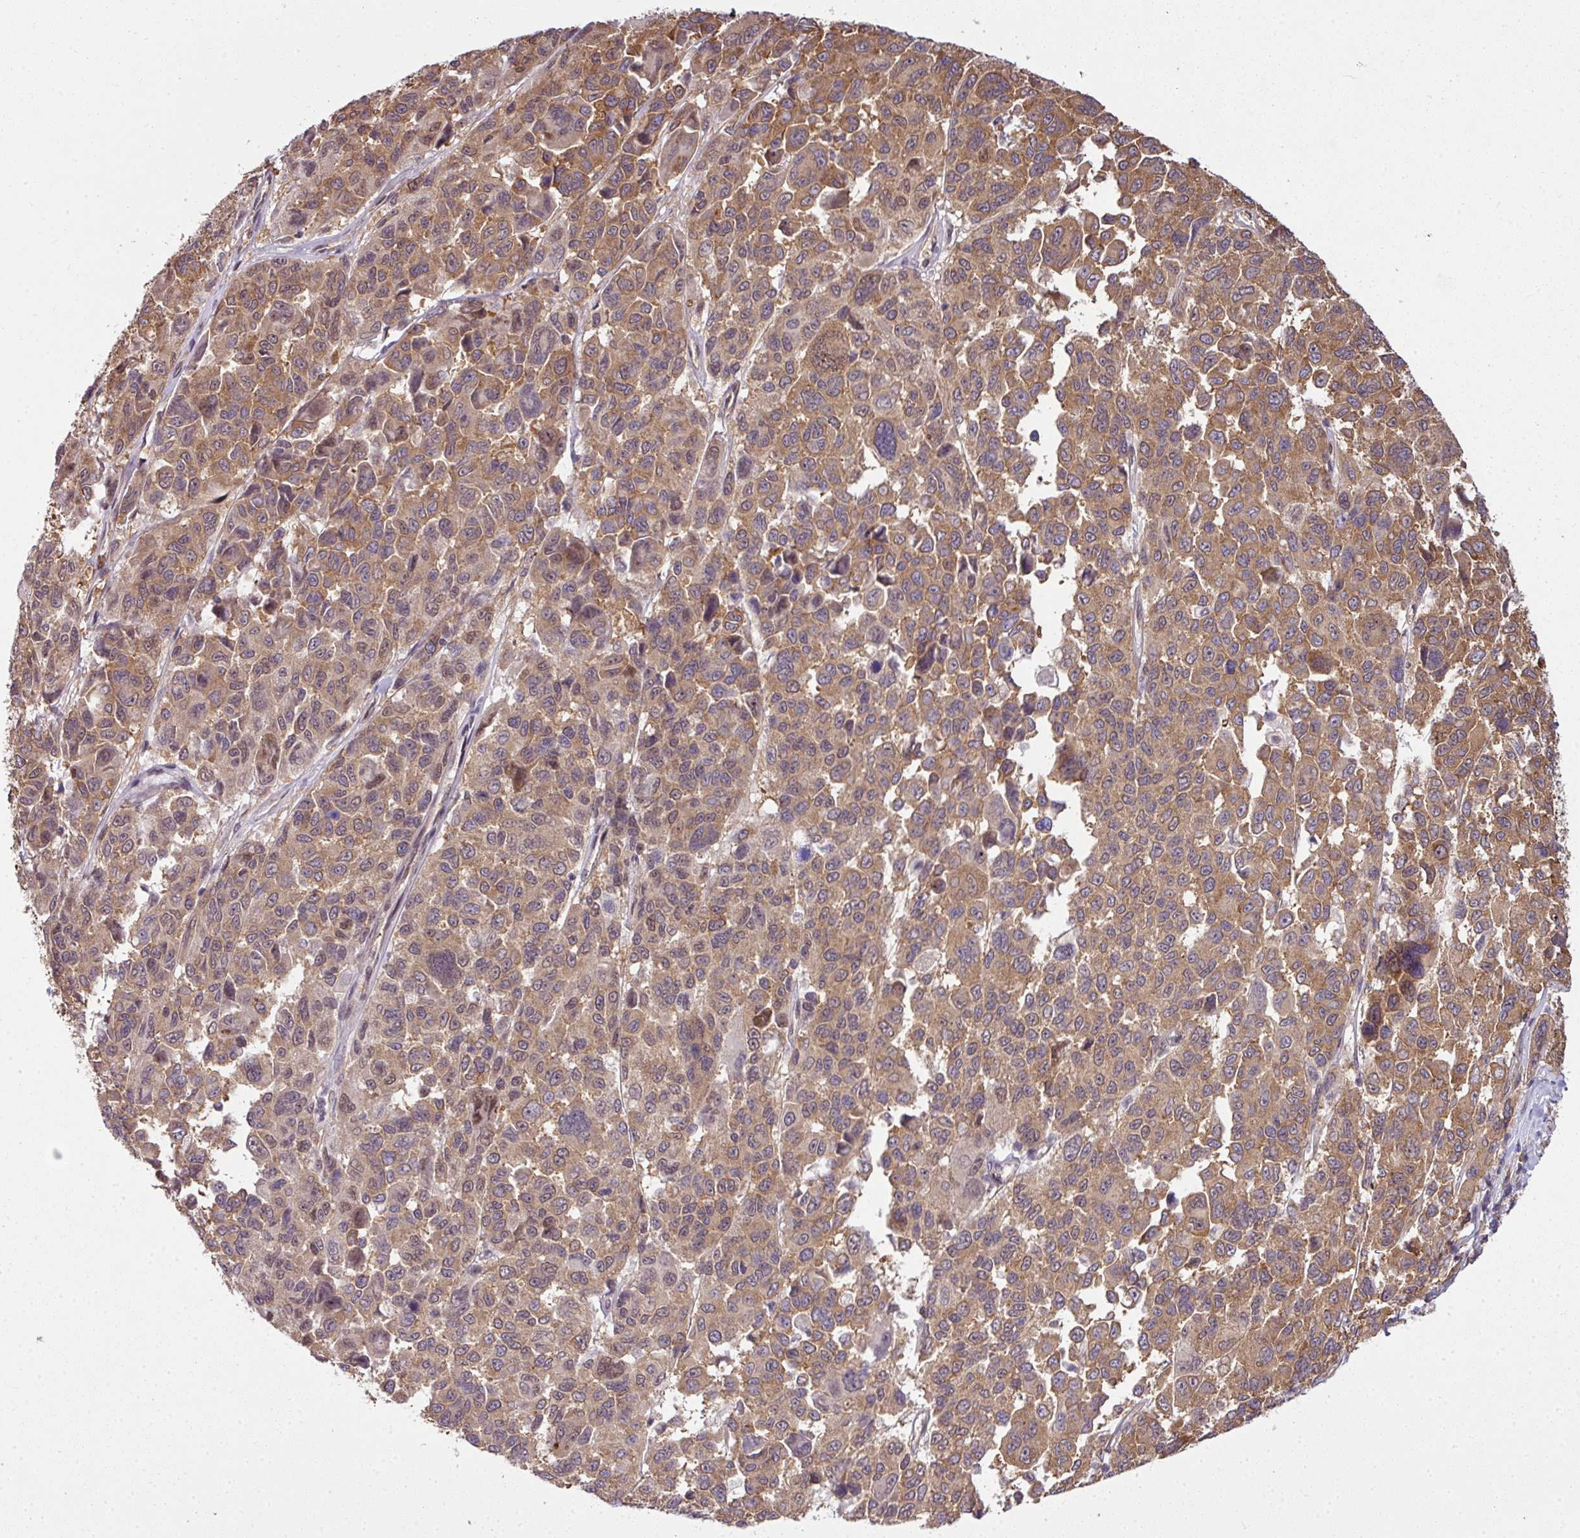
{"staining": {"intensity": "moderate", "quantity": ">75%", "location": "cytoplasmic/membranous"}, "tissue": "melanoma", "cell_type": "Tumor cells", "image_type": "cancer", "snomed": [{"axis": "morphology", "description": "Malignant melanoma, NOS"}, {"axis": "topography", "description": "Skin"}], "caption": "Immunohistochemical staining of human melanoma shows medium levels of moderate cytoplasmic/membranous protein staining in approximately >75% of tumor cells. Nuclei are stained in blue.", "gene": "RBM4B", "patient": {"sex": "female", "age": 66}}